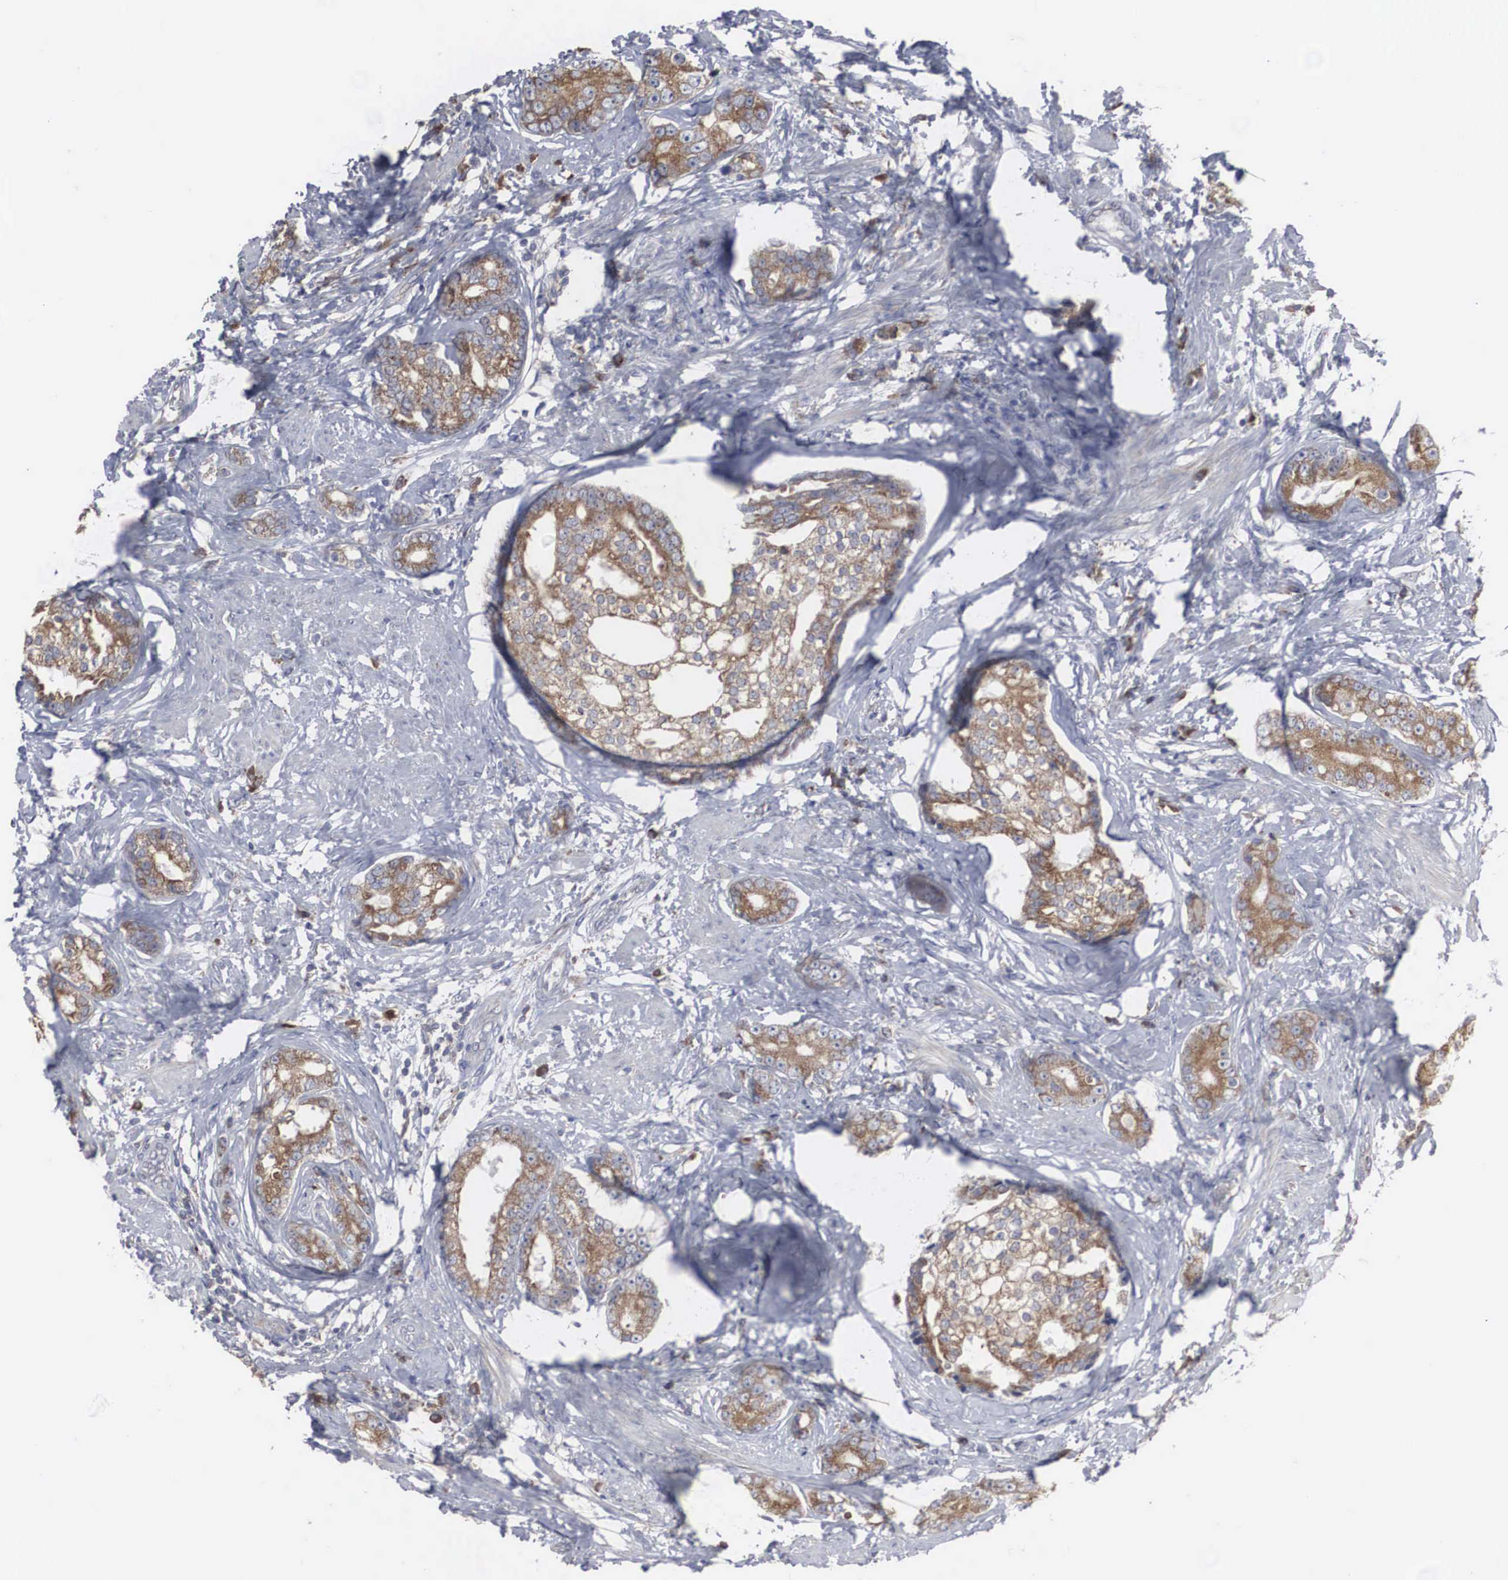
{"staining": {"intensity": "moderate", "quantity": "25%-75%", "location": "cytoplasmic/membranous"}, "tissue": "prostate cancer", "cell_type": "Tumor cells", "image_type": "cancer", "snomed": [{"axis": "morphology", "description": "Adenocarcinoma, Medium grade"}, {"axis": "topography", "description": "Prostate"}], "caption": "IHC of human prostate cancer demonstrates medium levels of moderate cytoplasmic/membranous positivity in about 25%-75% of tumor cells. The staining is performed using DAB (3,3'-diaminobenzidine) brown chromogen to label protein expression. The nuclei are counter-stained blue using hematoxylin.", "gene": "MIA2", "patient": {"sex": "male", "age": 59}}